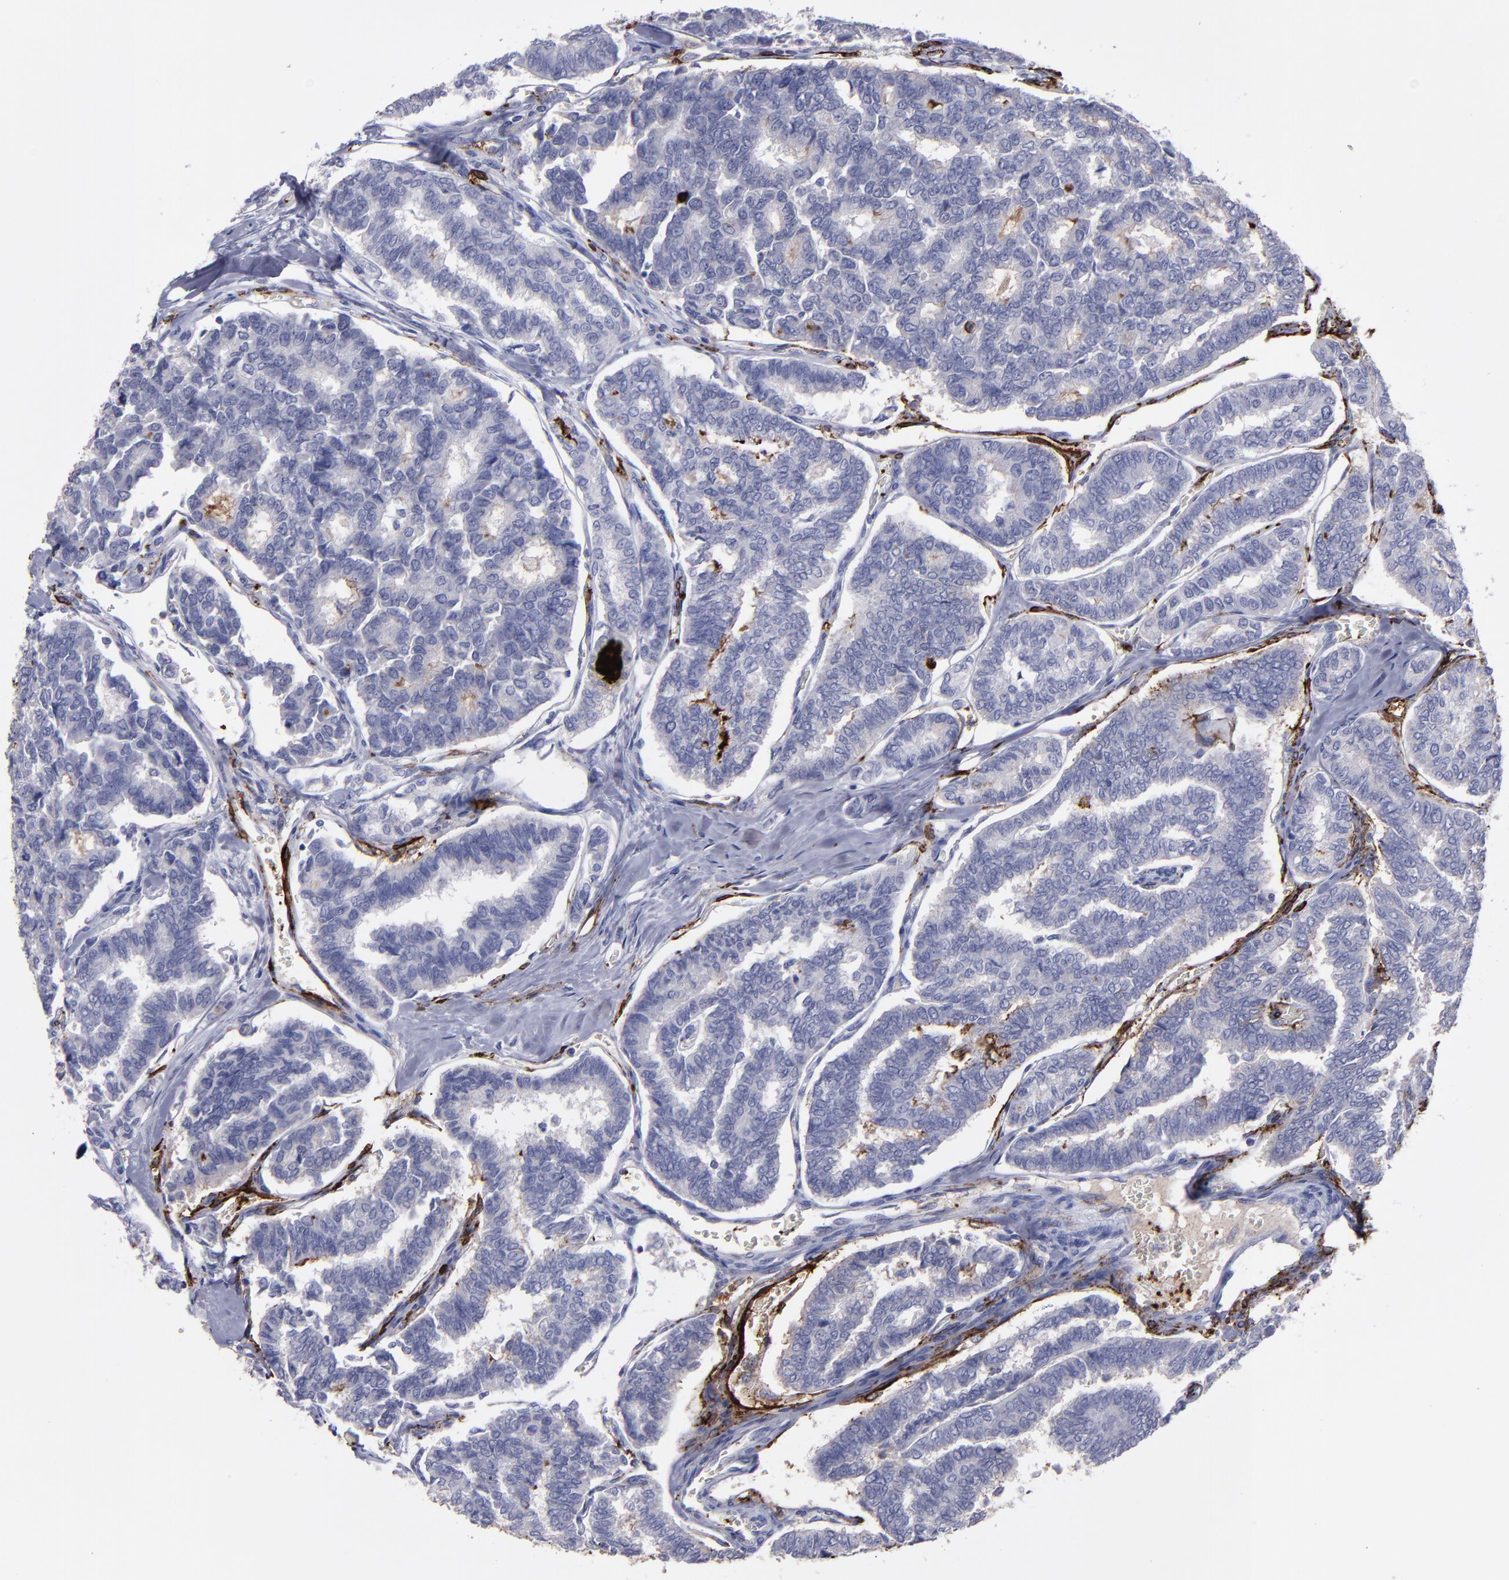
{"staining": {"intensity": "negative", "quantity": "none", "location": "none"}, "tissue": "thyroid cancer", "cell_type": "Tumor cells", "image_type": "cancer", "snomed": [{"axis": "morphology", "description": "Papillary adenocarcinoma, NOS"}, {"axis": "topography", "description": "Thyroid gland"}], "caption": "Tumor cells are negative for protein expression in human papillary adenocarcinoma (thyroid).", "gene": "CD36", "patient": {"sex": "female", "age": 35}}